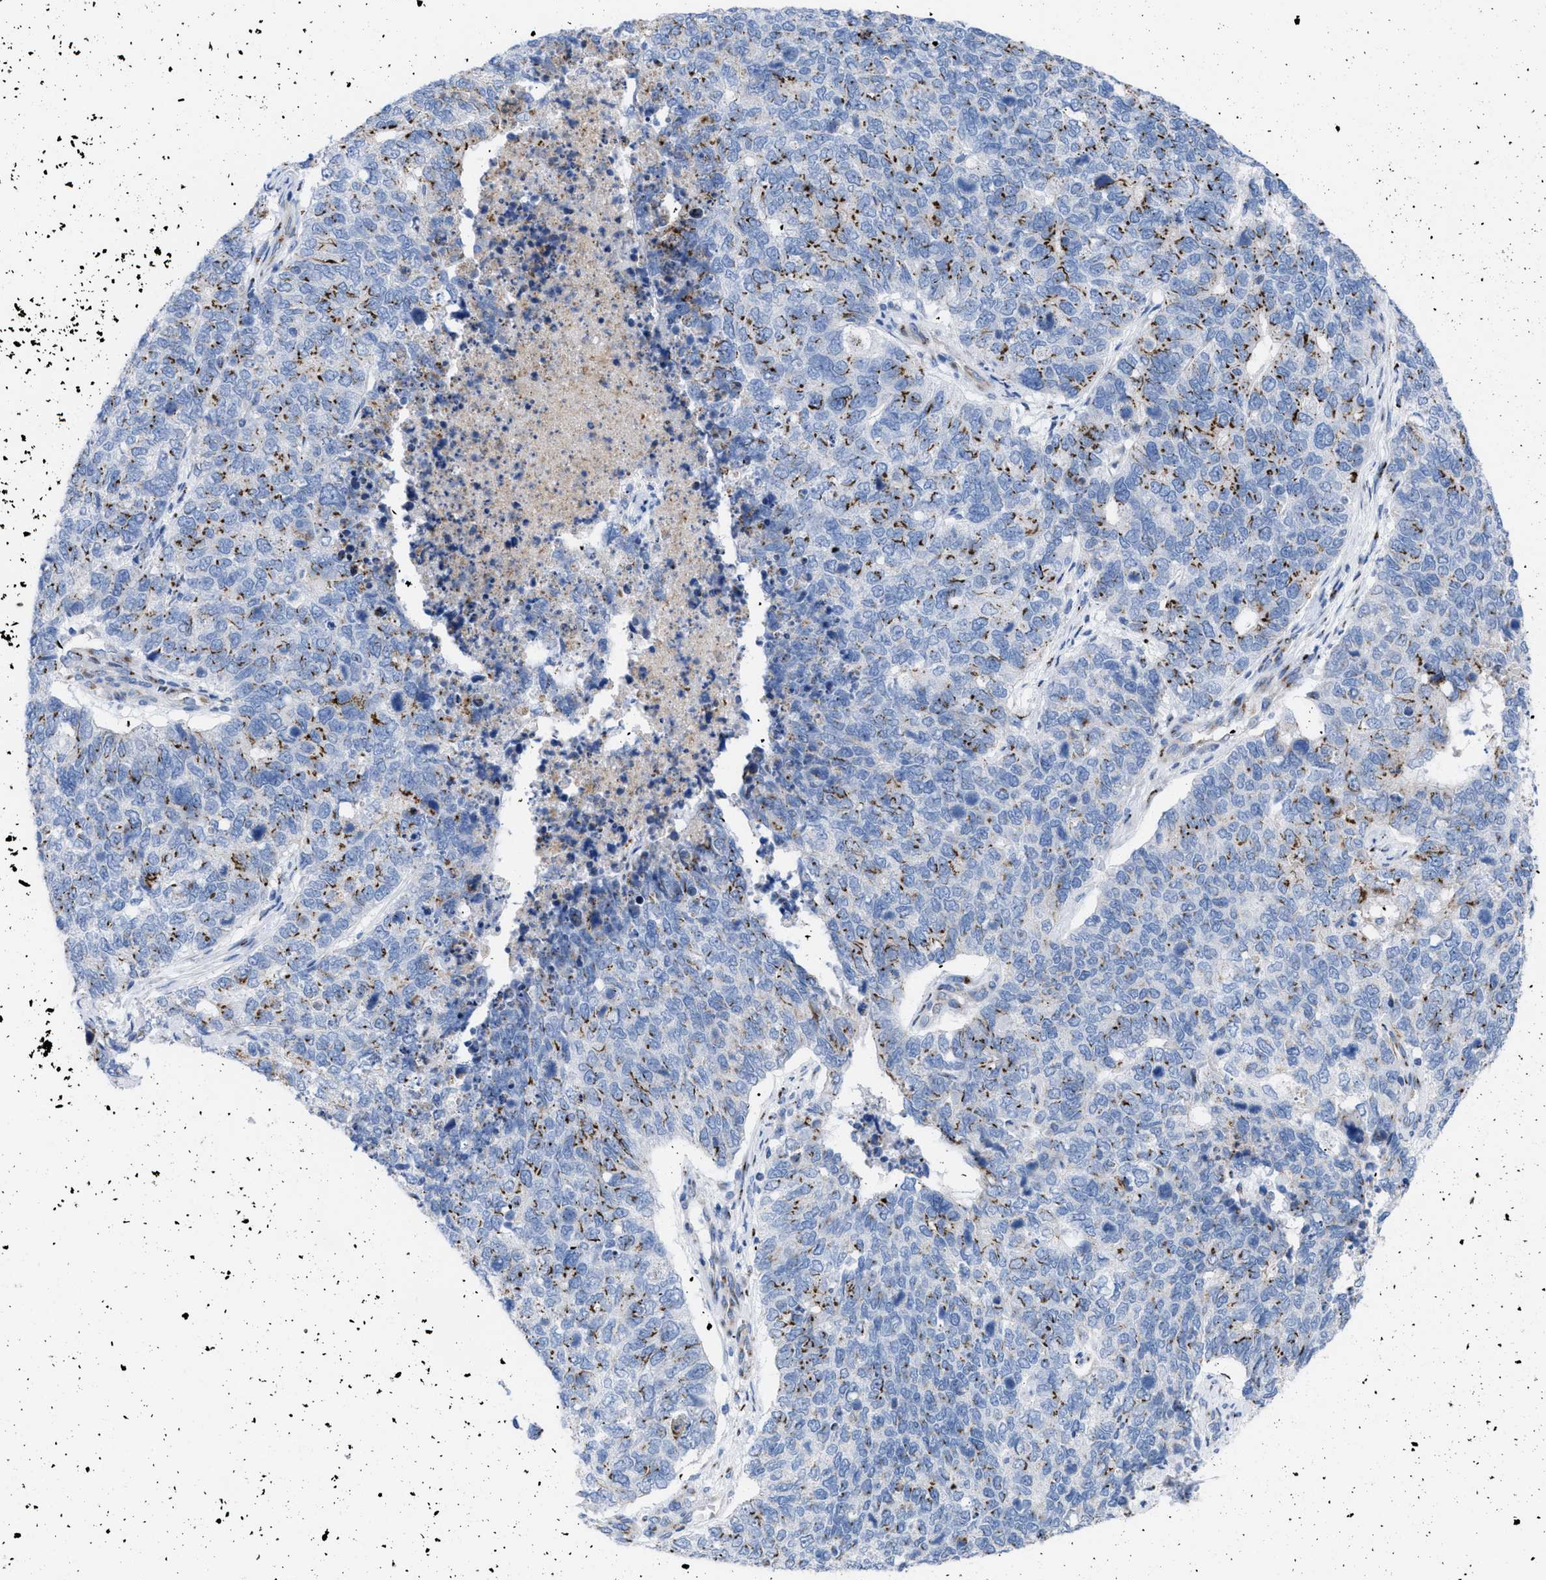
{"staining": {"intensity": "moderate", "quantity": "25%-75%", "location": "cytoplasmic/membranous"}, "tissue": "cervical cancer", "cell_type": "Tumor cells", "image_type": "cancer", "snomed": [{"axis": "morphology", "description": "Squamous cell carcinoma, NOS"}, {"axis": "topography", "description": "Cervix"}], "caption": "Immunohistochemistry (IHC) micrograph of neoplastic tissue: human cervical cancer stained using IHC exhibits medium levels of moderate protein expression localized specifically in the cytoplasmic/membranous of tumor cells, appearing as a cytoplasmic/membranous brown color.", "gene": "TMEM17", "patient": {"sex": "female", "age": 63}}